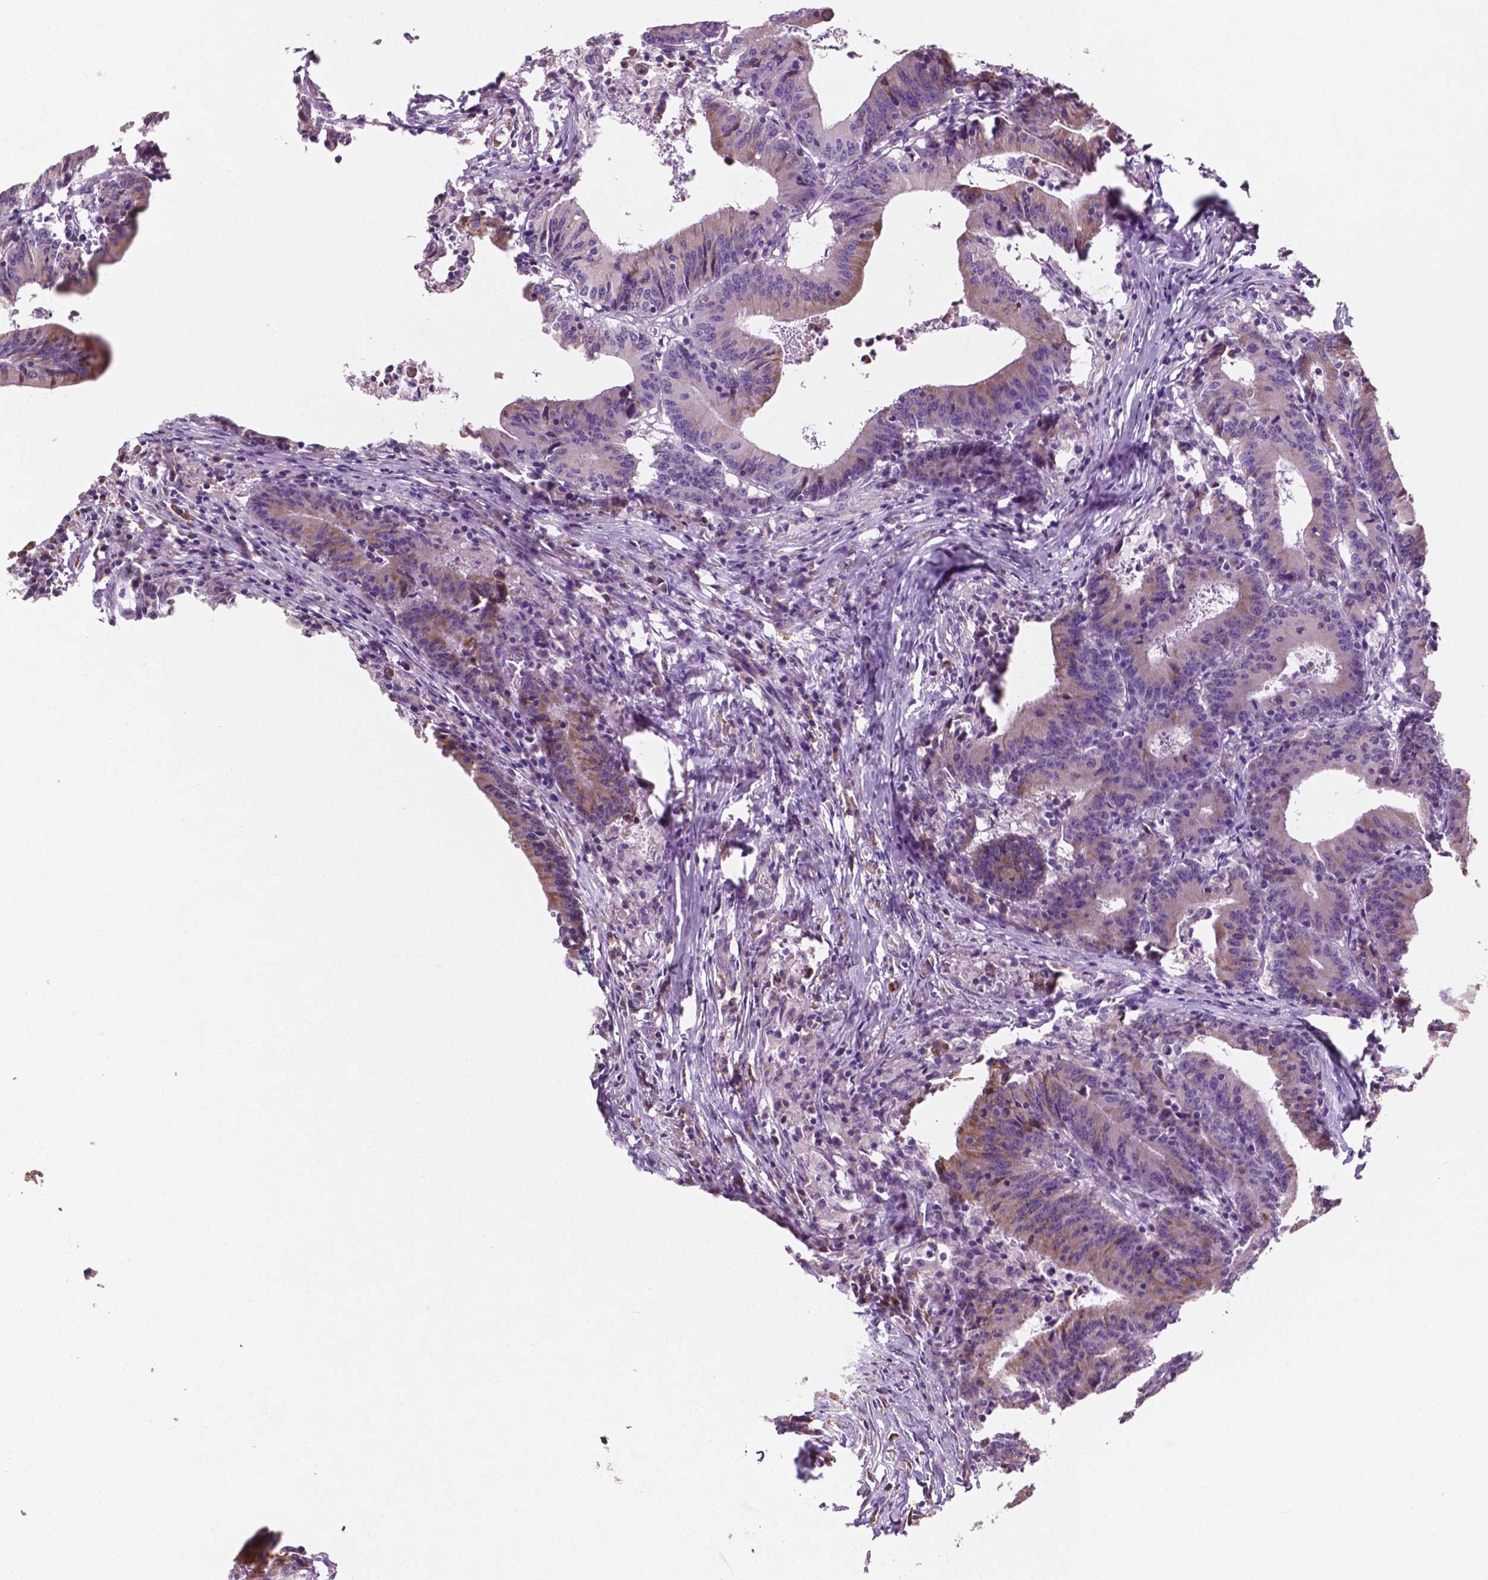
{"staining": {"intensity": "moderate", "quantity": ">75%", "location": "cytoplasmic/membranous"}, "tissue": "colorectal cancer", "cell_type": "Tumor cells", "image_type": "cancer", "snomed": [{"axis": "morphology", "description": "Adenocarcinoma, NOS"}, {"axis": "topography", "description": "Colon"}], "caption": "Colorectal cancer tissue reveals moderate cytoplasmic/membranous staining in about >75% of tumor cells", "gene": "LRP1B", "patient": {"sex": "female", "age": 78}}